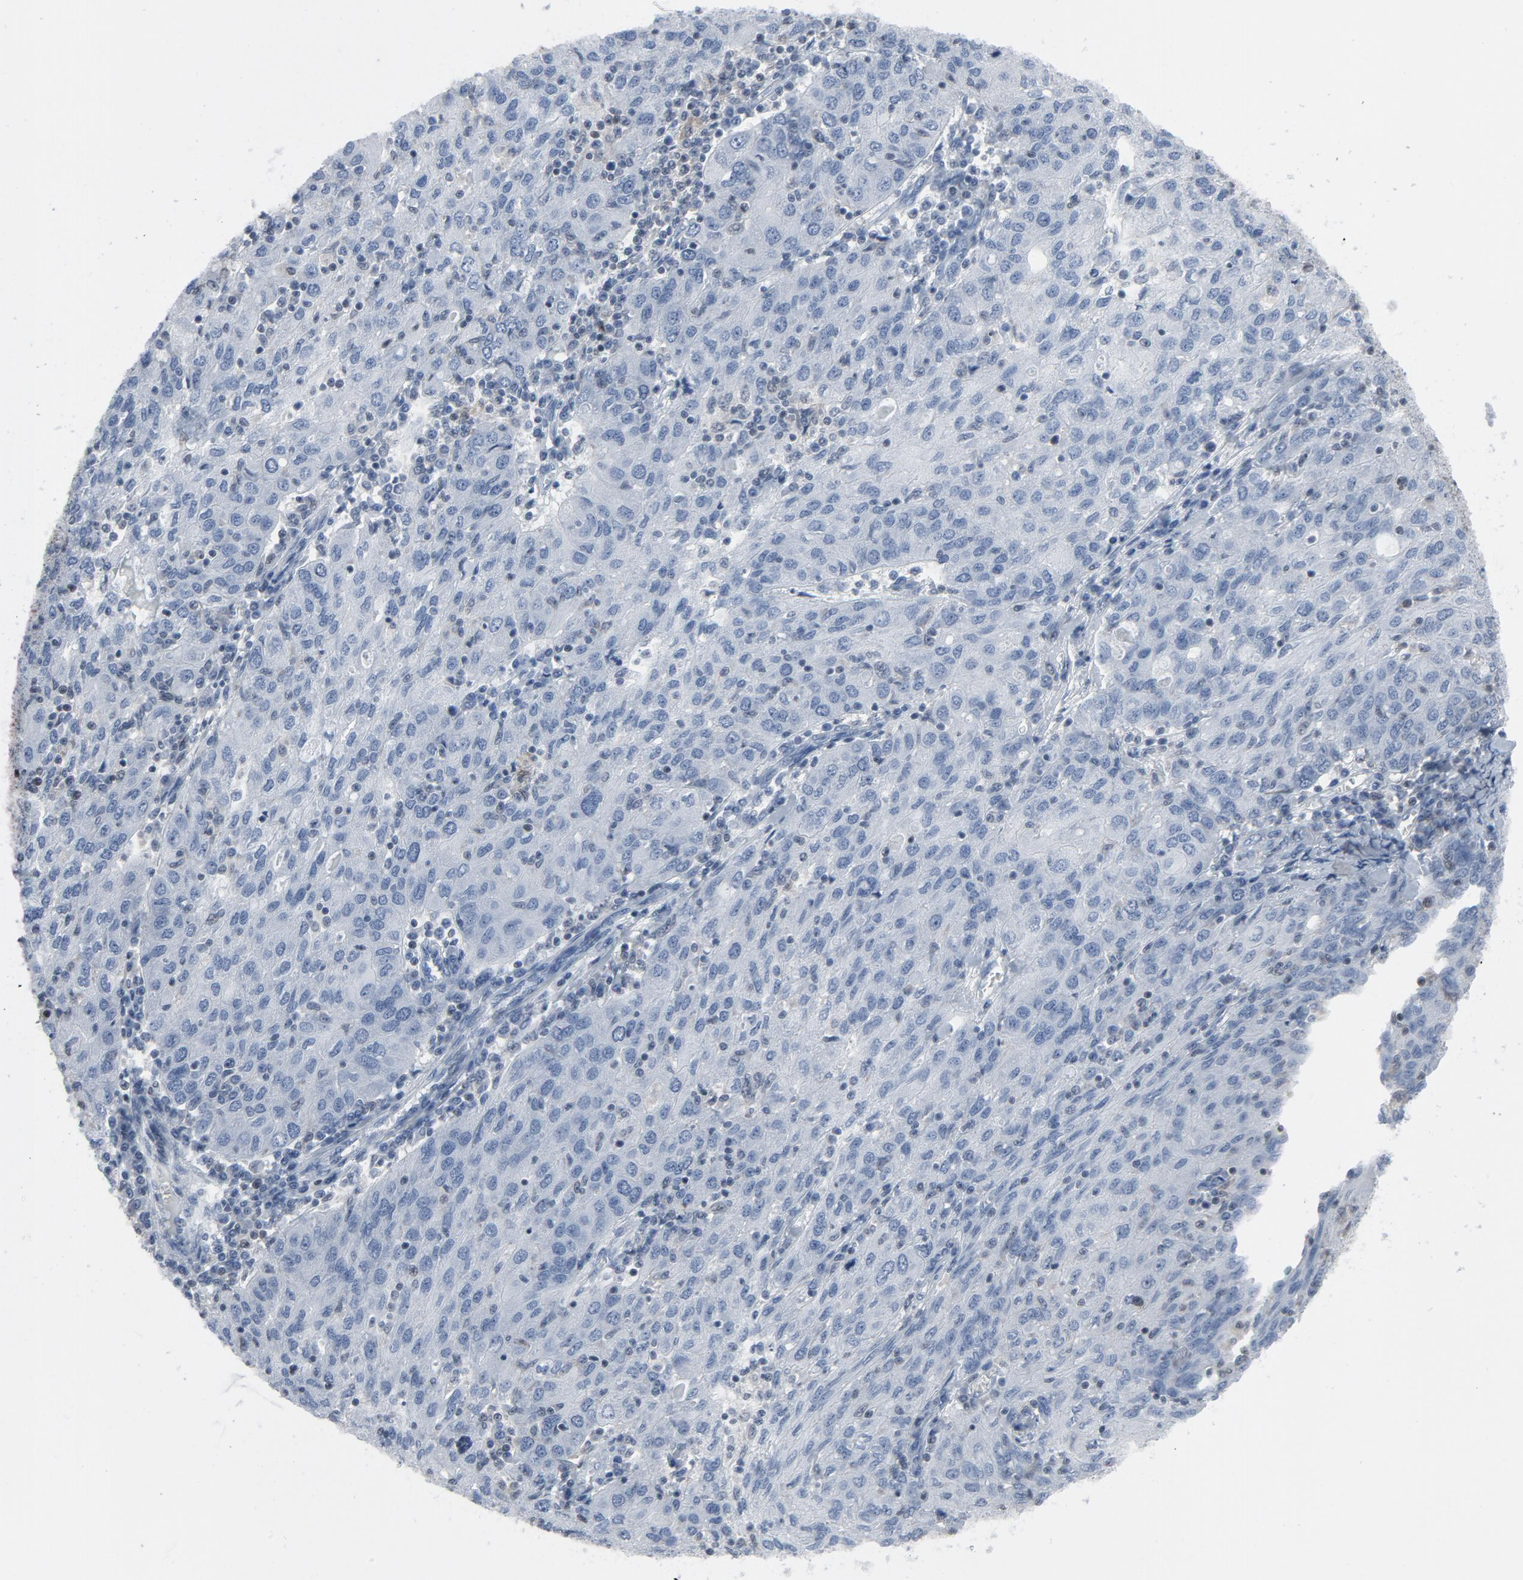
{"staining": {"intensity": "negative", "quantity": "none", "location": "none"}, "tissue": "ovarian cancer", "cell_type": "Tumor cells", "image_type": "cancer", "snomed": [{"axis": "morphology", "description": "Carcinoma, endometroid"}, {"axis": "topography", "description": "Ovary"}], "caption": "There is no significant staining in tumor cells of ovarian endometroid carcinoma. The staining was performed using DAB (3,3'-diaminobenzidine) to visualize the protein expression in brown, while the nuclei were stained in blue with hematoxylin (Magnification: 20x).", "gene": "STAT5A", "patient": {"sex": "female", "age": 50}}